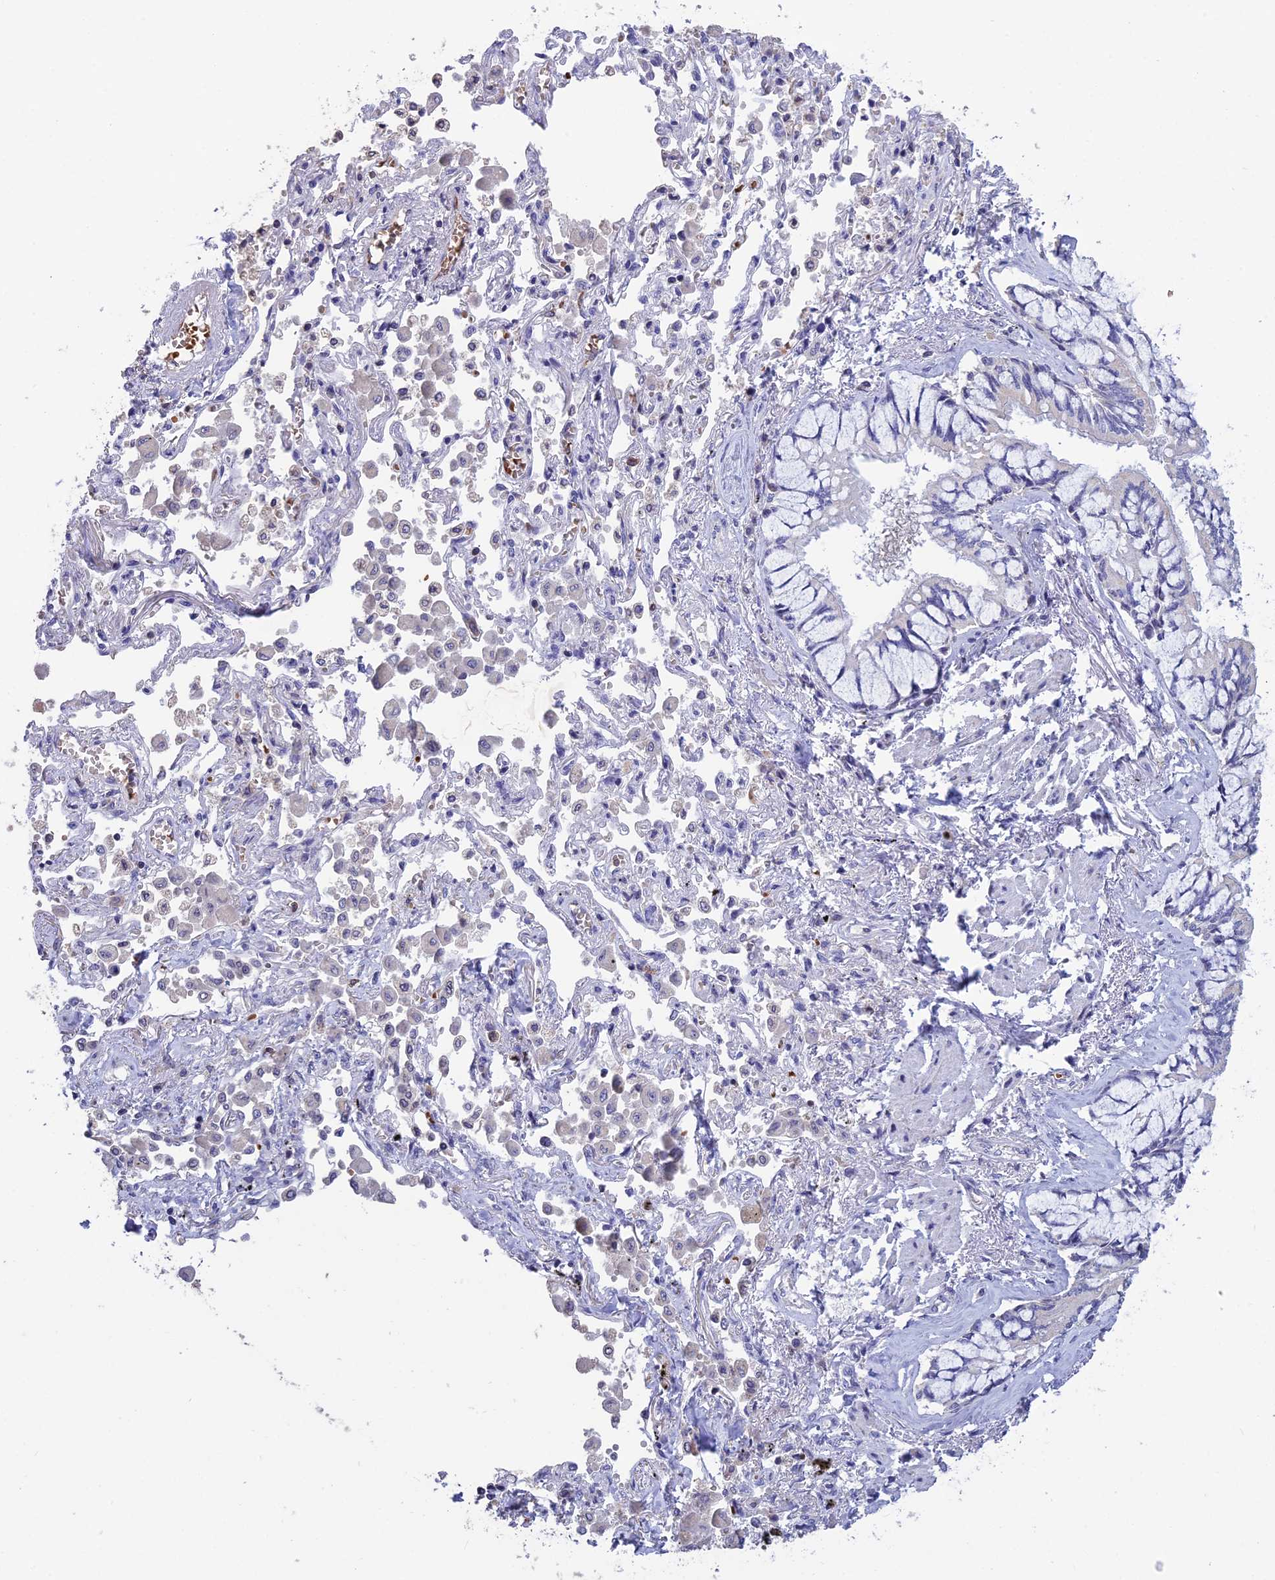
{"staining": {"intensity": "negative", "quantity": "none", "location": "none"}, "tissue": "lung cancer", "cell_type": "Tumor cells", "image_type": "cancer", "snomed": [{"axis": "morphology", "description": "Adenocarcinoma, NOS"}, {"axis": "topography", "description": "Lung"}], "caption": "High power microscopy photomicrograph of an IHC histopathology image of lung cancer (adenocarcinoma), revealing no significant staining in tumor cells.", "gene": "KNOP1", "patient": {"sex": "male", "age": 67}}